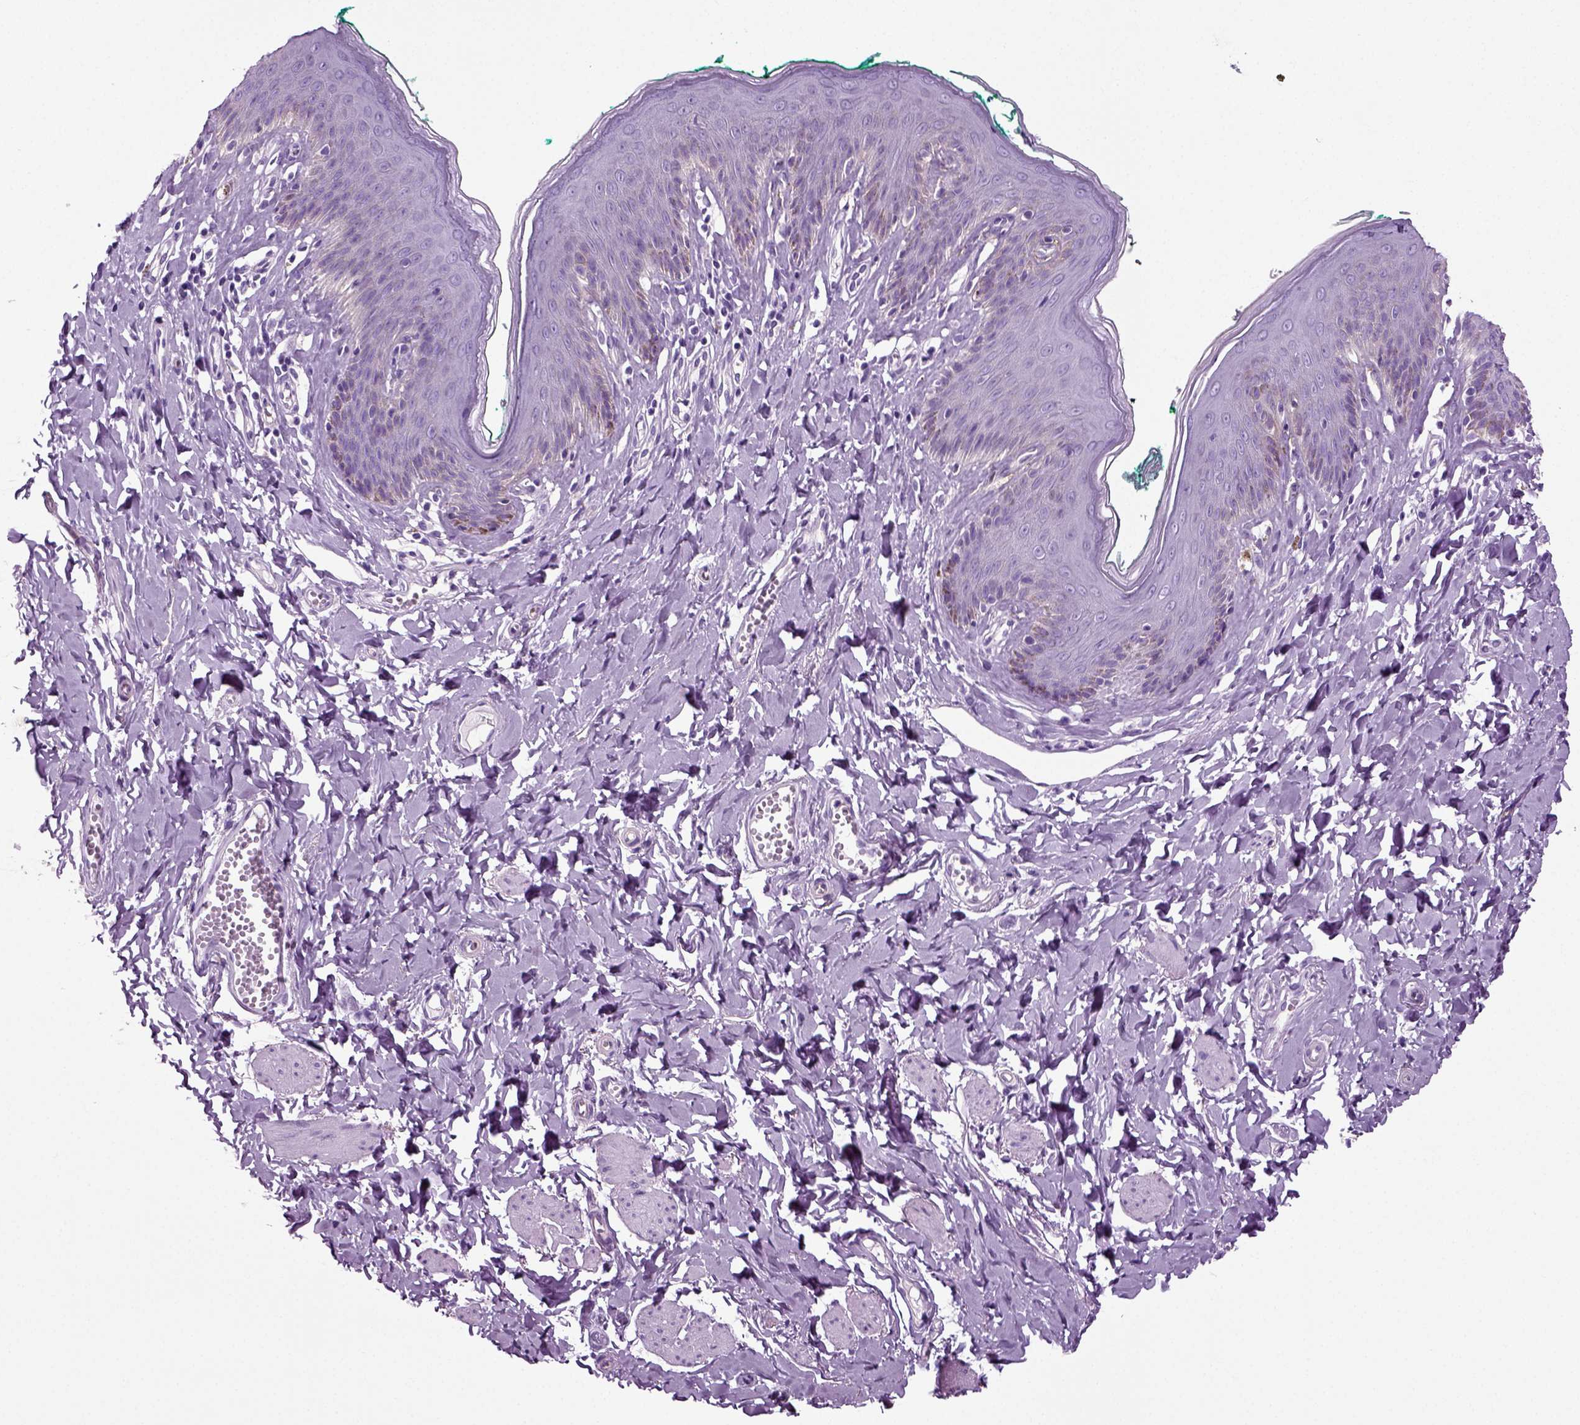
{"staining": {"intensity": "negative", "quantity": "none", "location": "none"}, "tissue": "skin", "cell_type": "Epidermal cells", "image_type": "normal", "snomed": [{"axis": "morphology", "description": "Normal tissue, NOS"}, {"axis": "topography", "description": "Vulva"}], "caption": "Epidermal cells show no significant staining in unremarkable skin.", "gene": "CD109", "patient": {"sex": "female", "age": 66}}